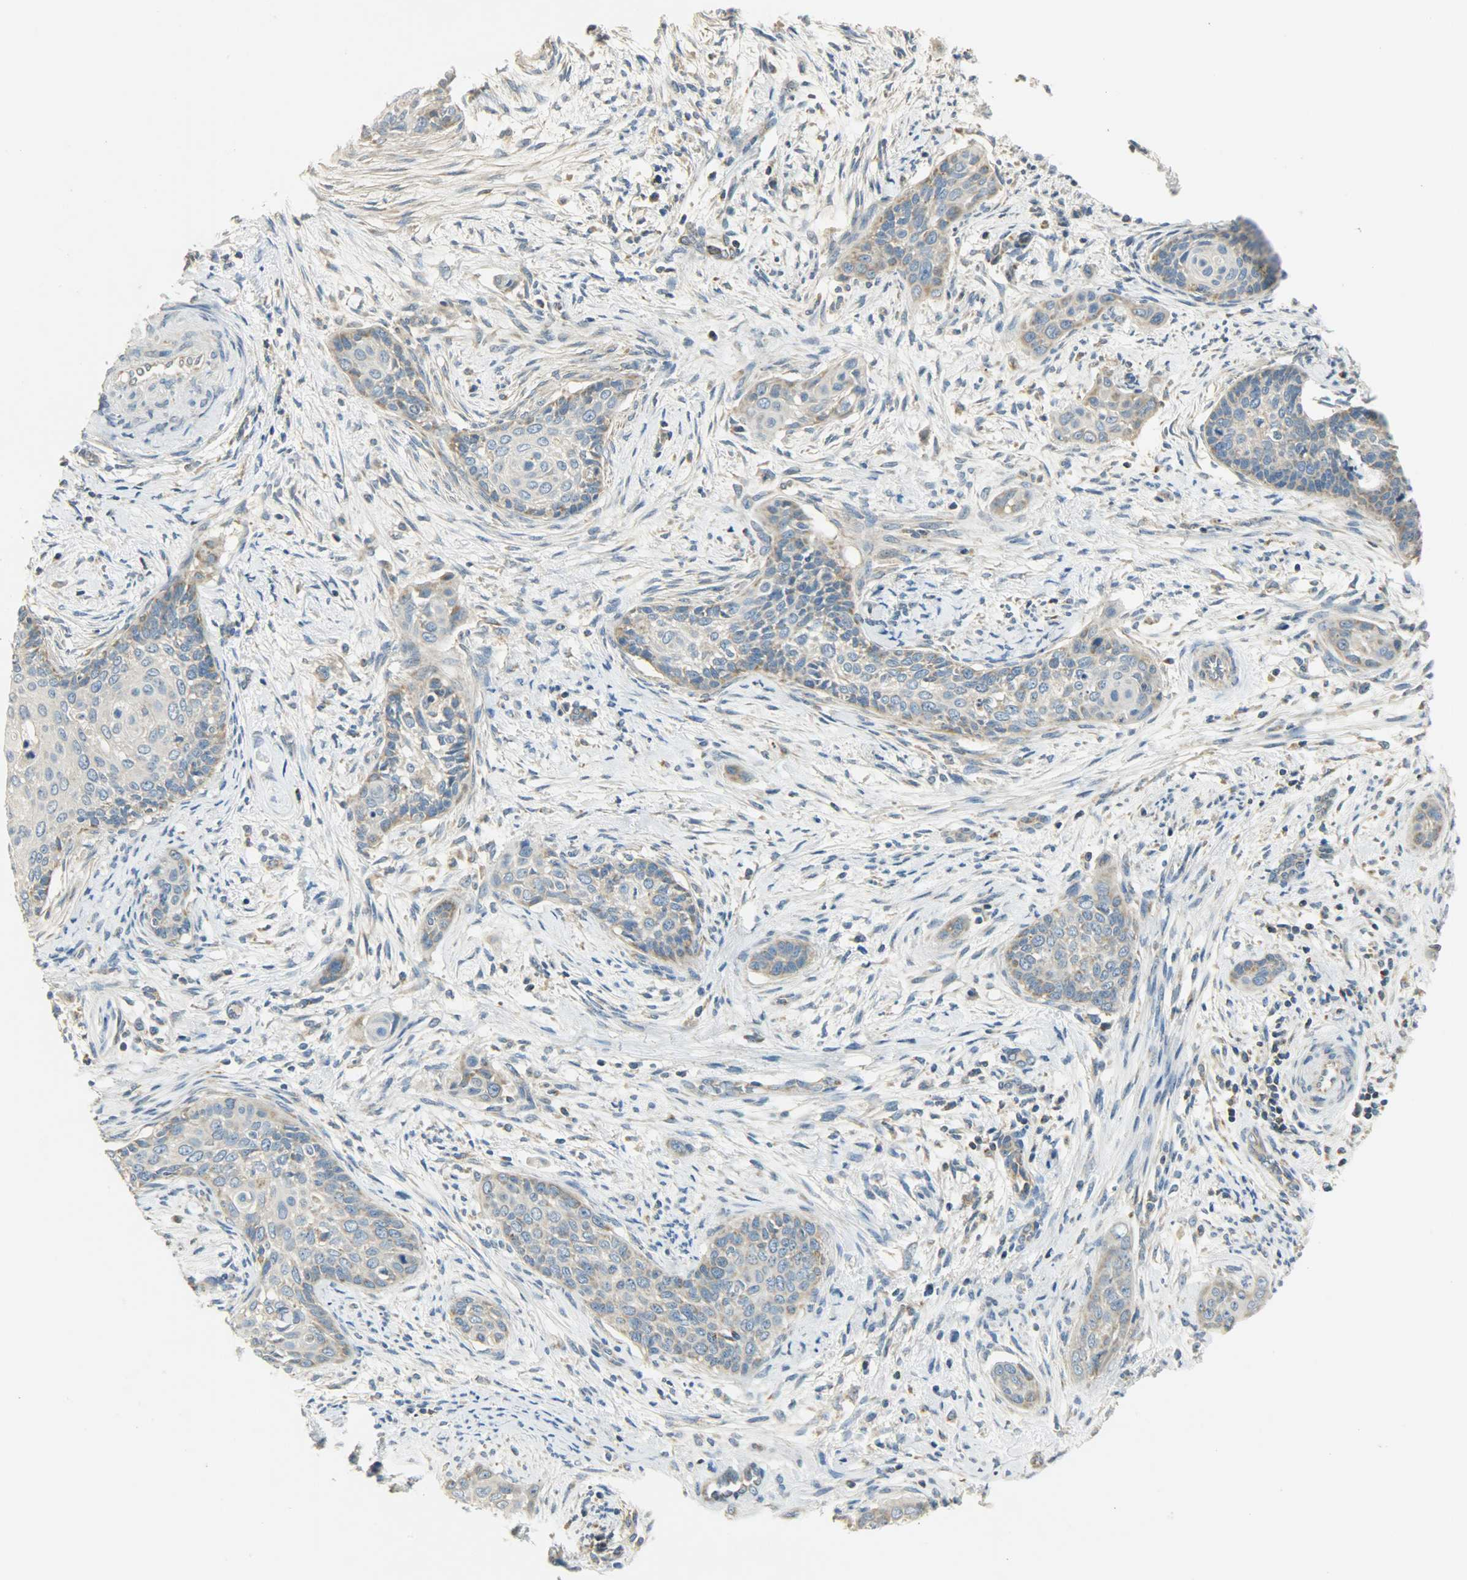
{"staining": {"intensity": "weak", "quantity": ">75%", "location": "cytoplasmic/membranous"}, "tissue": "cervical cancer", "cell_type": "Tumor cells", "image_type": "cancer", "snomed": [{"axis": "morphology", "description": "Squamous cell carcinoma, NOS"}, {"axis": "topography", "description": "Cervix"}], "caption": "A high-resolution micrograph shows immunohistochemistry (IHC) staining of squamous cell carcinoma (cervical), which displays weak cytoplasmic/membranous positivity in about >75% of tumor cells.", "gene": "NNT", "patient": {"sex": "female", "age": 33}}